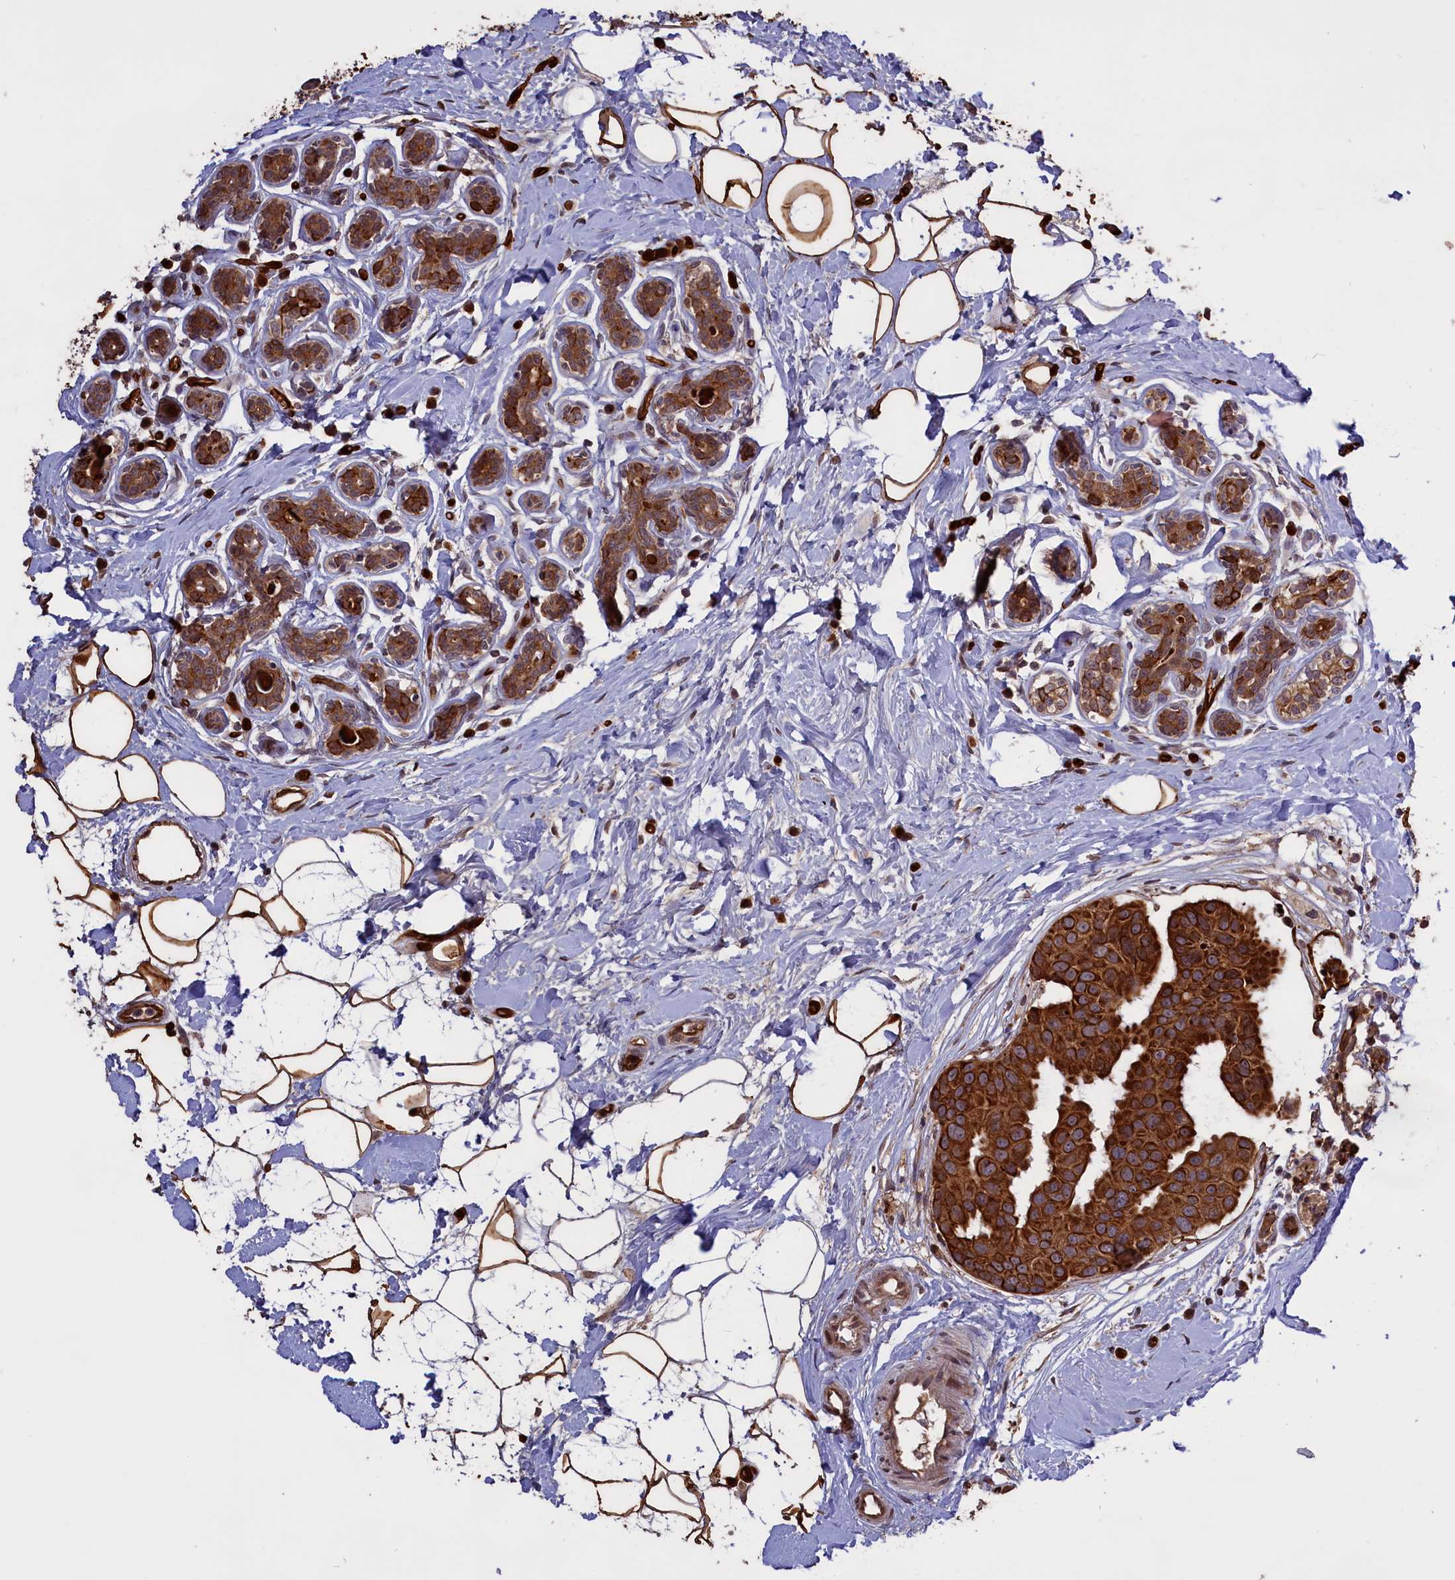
{"staining": {"intensity": "strong", "quantity": ">75%", "location": "cytoplasmic/membranous"}, "tissue": "breast cancer", "cell_type": "Tumor cells", "image_type": "cancer", "snomed": [{"axis": "morphology", "description": "Normal tissue, NOS"}, {"axis": "morphology", "description": "Duct carcinoma"}, {"axis": "topography", "description": "Breast"}], "caption": "This image exhibits immunohistochemistry (IHC) staining of invasive ductal carcinoma (breast), with high strong cytoplasmic/membranous positivity in about >75% of tumor cells.", "gene": "DENND1B", "patient": {"sex": "female", "age": 39}}